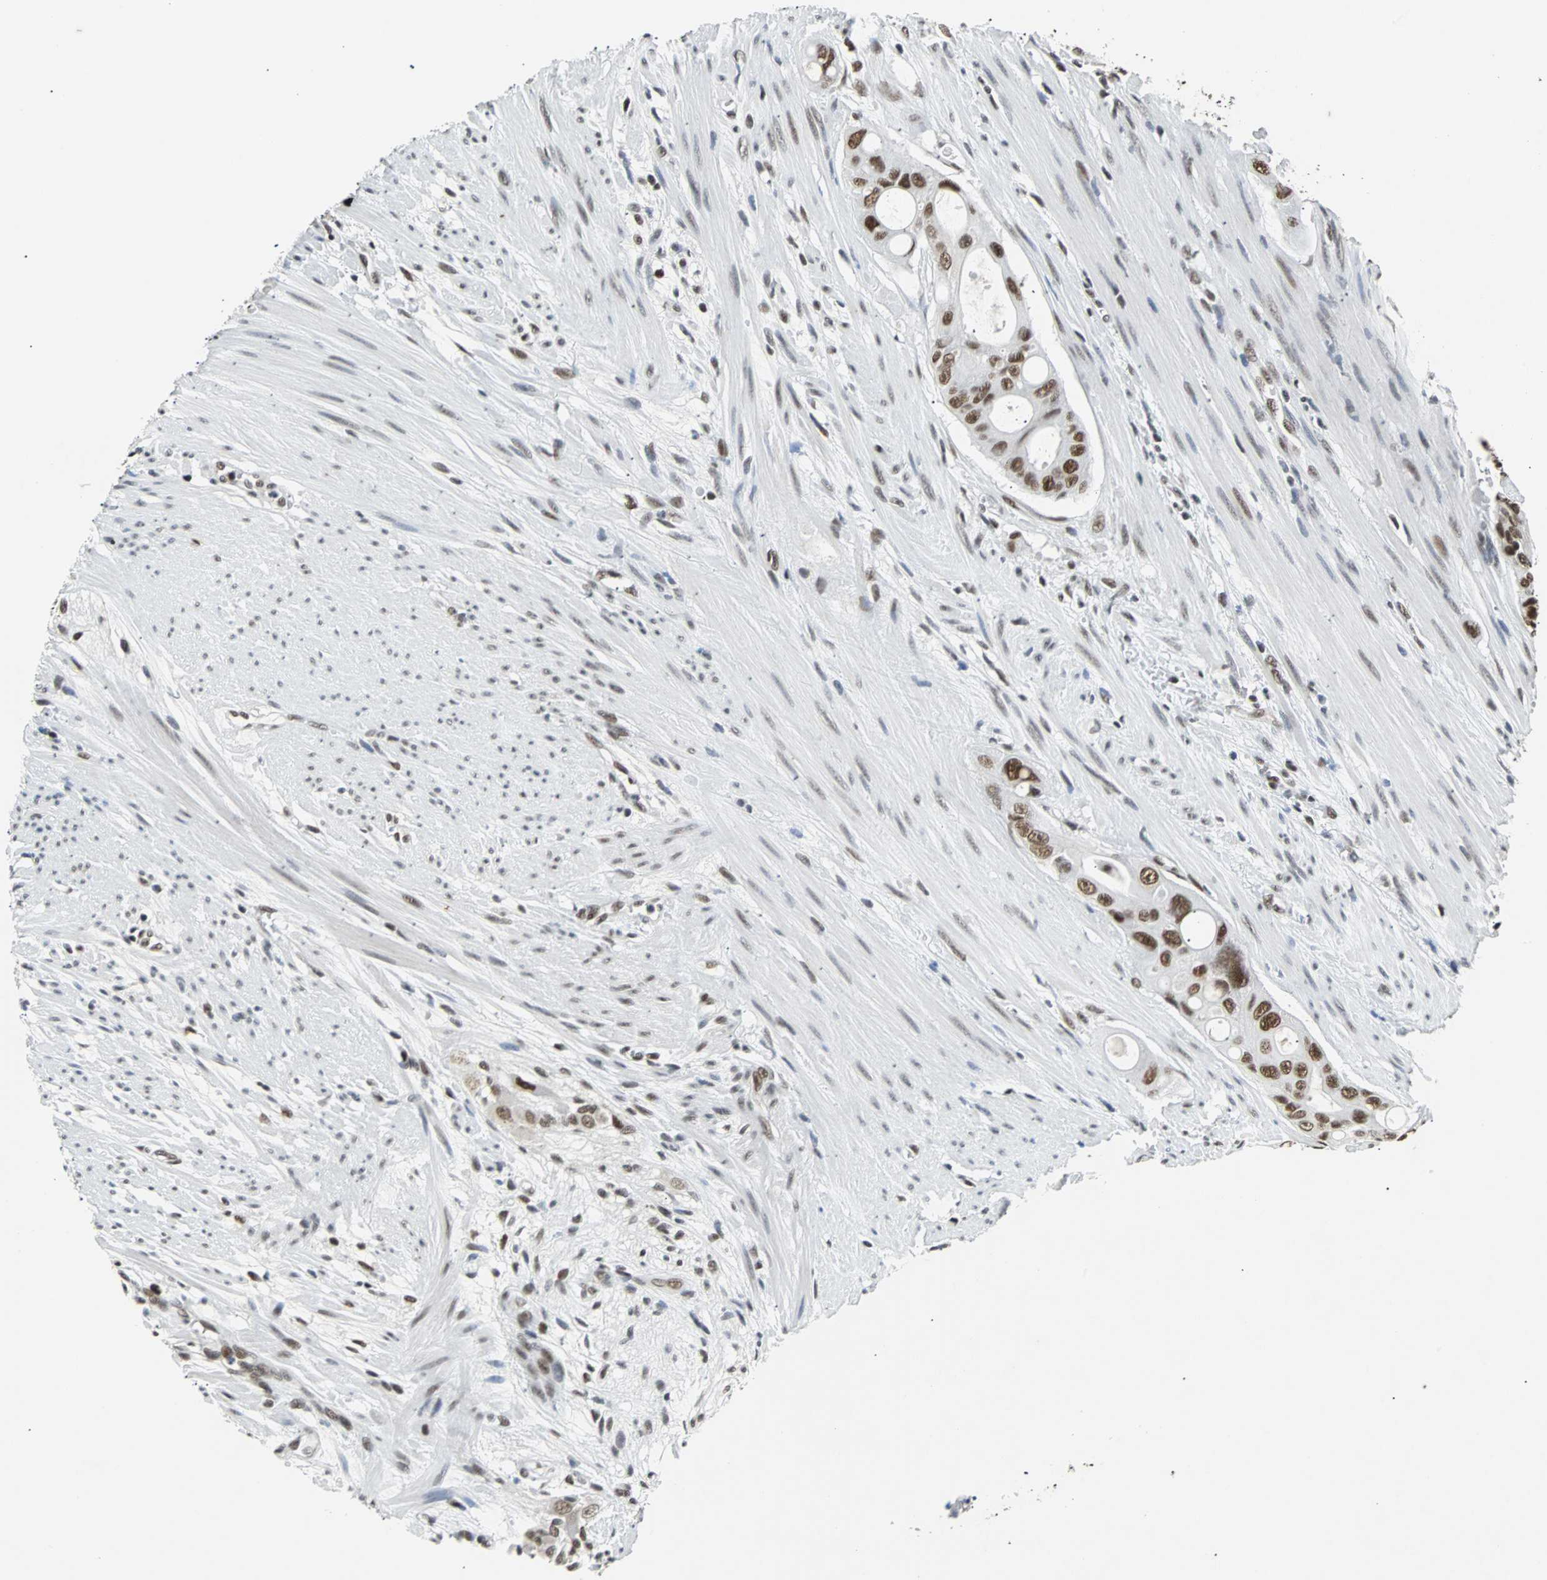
{"staining": {"intensity": "strong", "quantity": ">75%", "location": "nuclear"}, "tissue": "colorectal cancer", "cell_type": "Tumor cells", "image_type": "cancer", "snomed": [{"axis": "morphology", "description": "Adenocarcinoma, NOS"}, {"axis": "topography", "description": "Colon"}], "caption": "There is high levels of strong nuclear expression in tumor cells of adenocarcinoma (colorectal), as demonstrated by immunohistochemical staining (brown color).", "gene": "GATAD2A", "patient": {"sex": "female", "age": 57}}